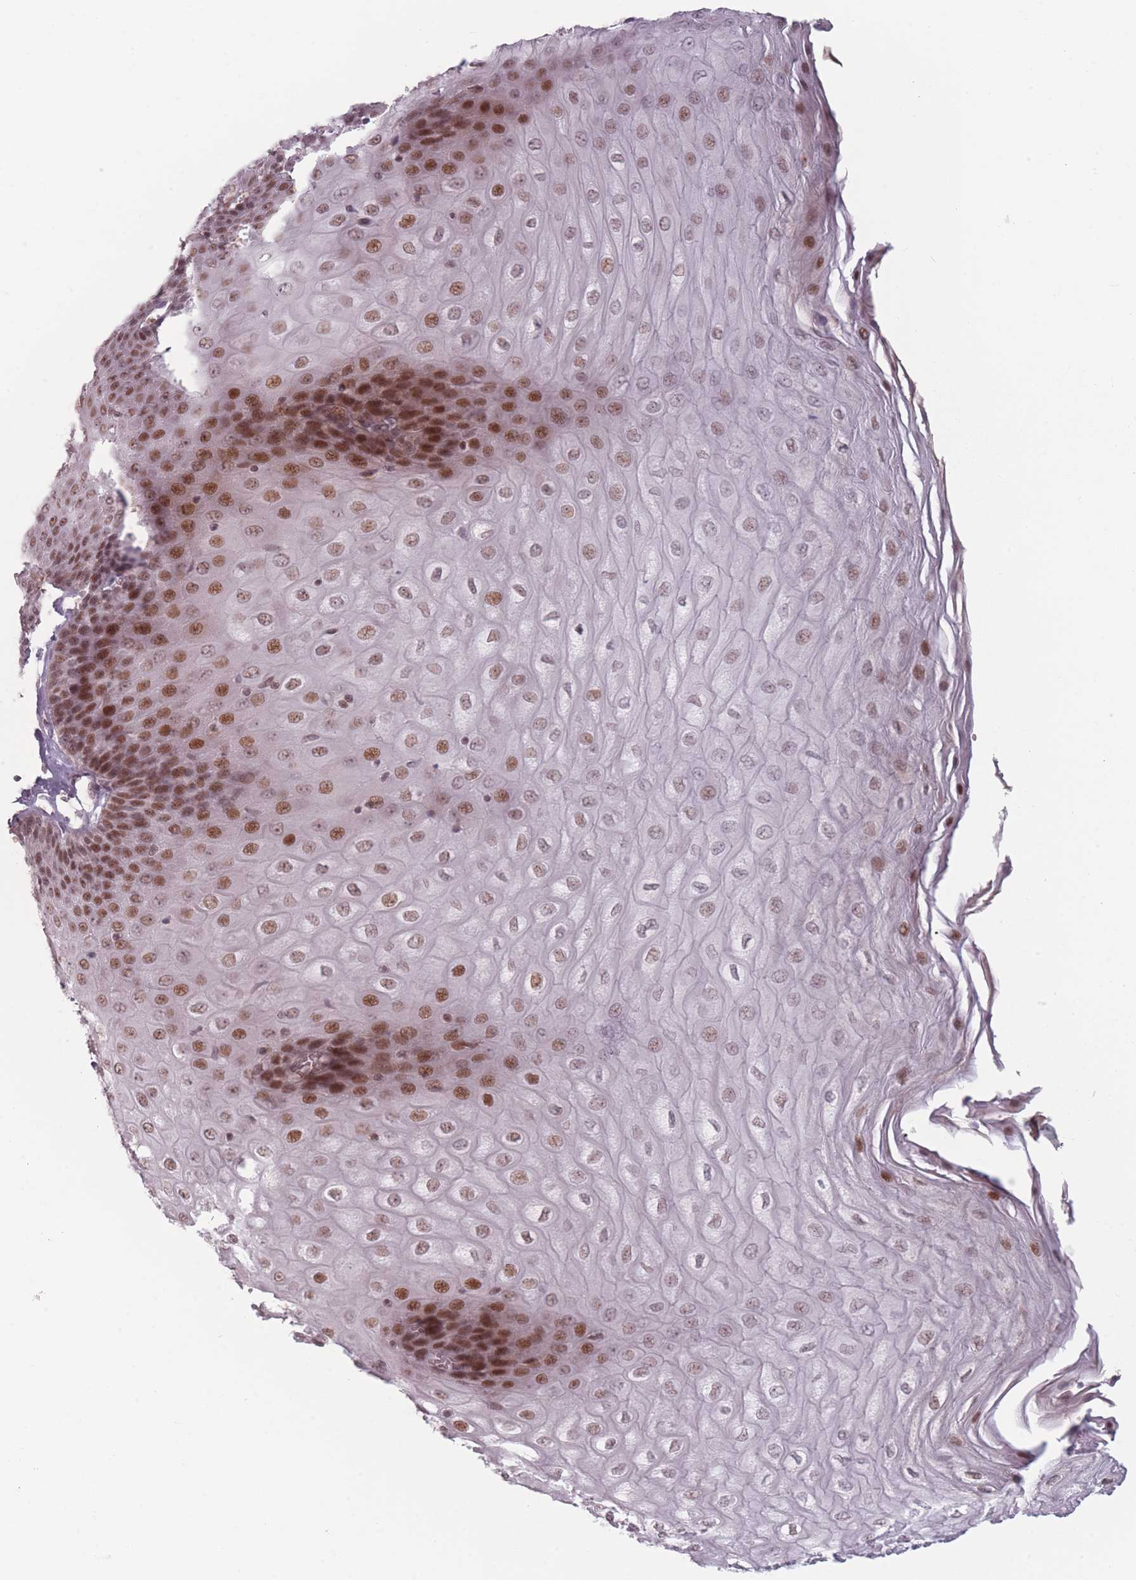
{"staining": {"intensity": "strong", "quantity": ">75%", "location": "nuclear"}, "tissue": "esophagus", "cell_type": "Squamous epithelial cells", "image_type": "normal", "snomed": [{"axis": "morphology", "description": "Normal tissue, NOS"}, {"axis": "topography", "description": "Esophagus"}], "caption": "A histopathology image of human esophagus stained for a protein reveals strong nuclear brown staining in squamous epithelial cells. The staining was performed using DAB (3,3'-diaminobenzidine), with brown indicating positive protein expression. Nuclei are stained blue with hematoxylin.", "gene": "OR10C1", "patient": {"sex": "male", "age": 60}}